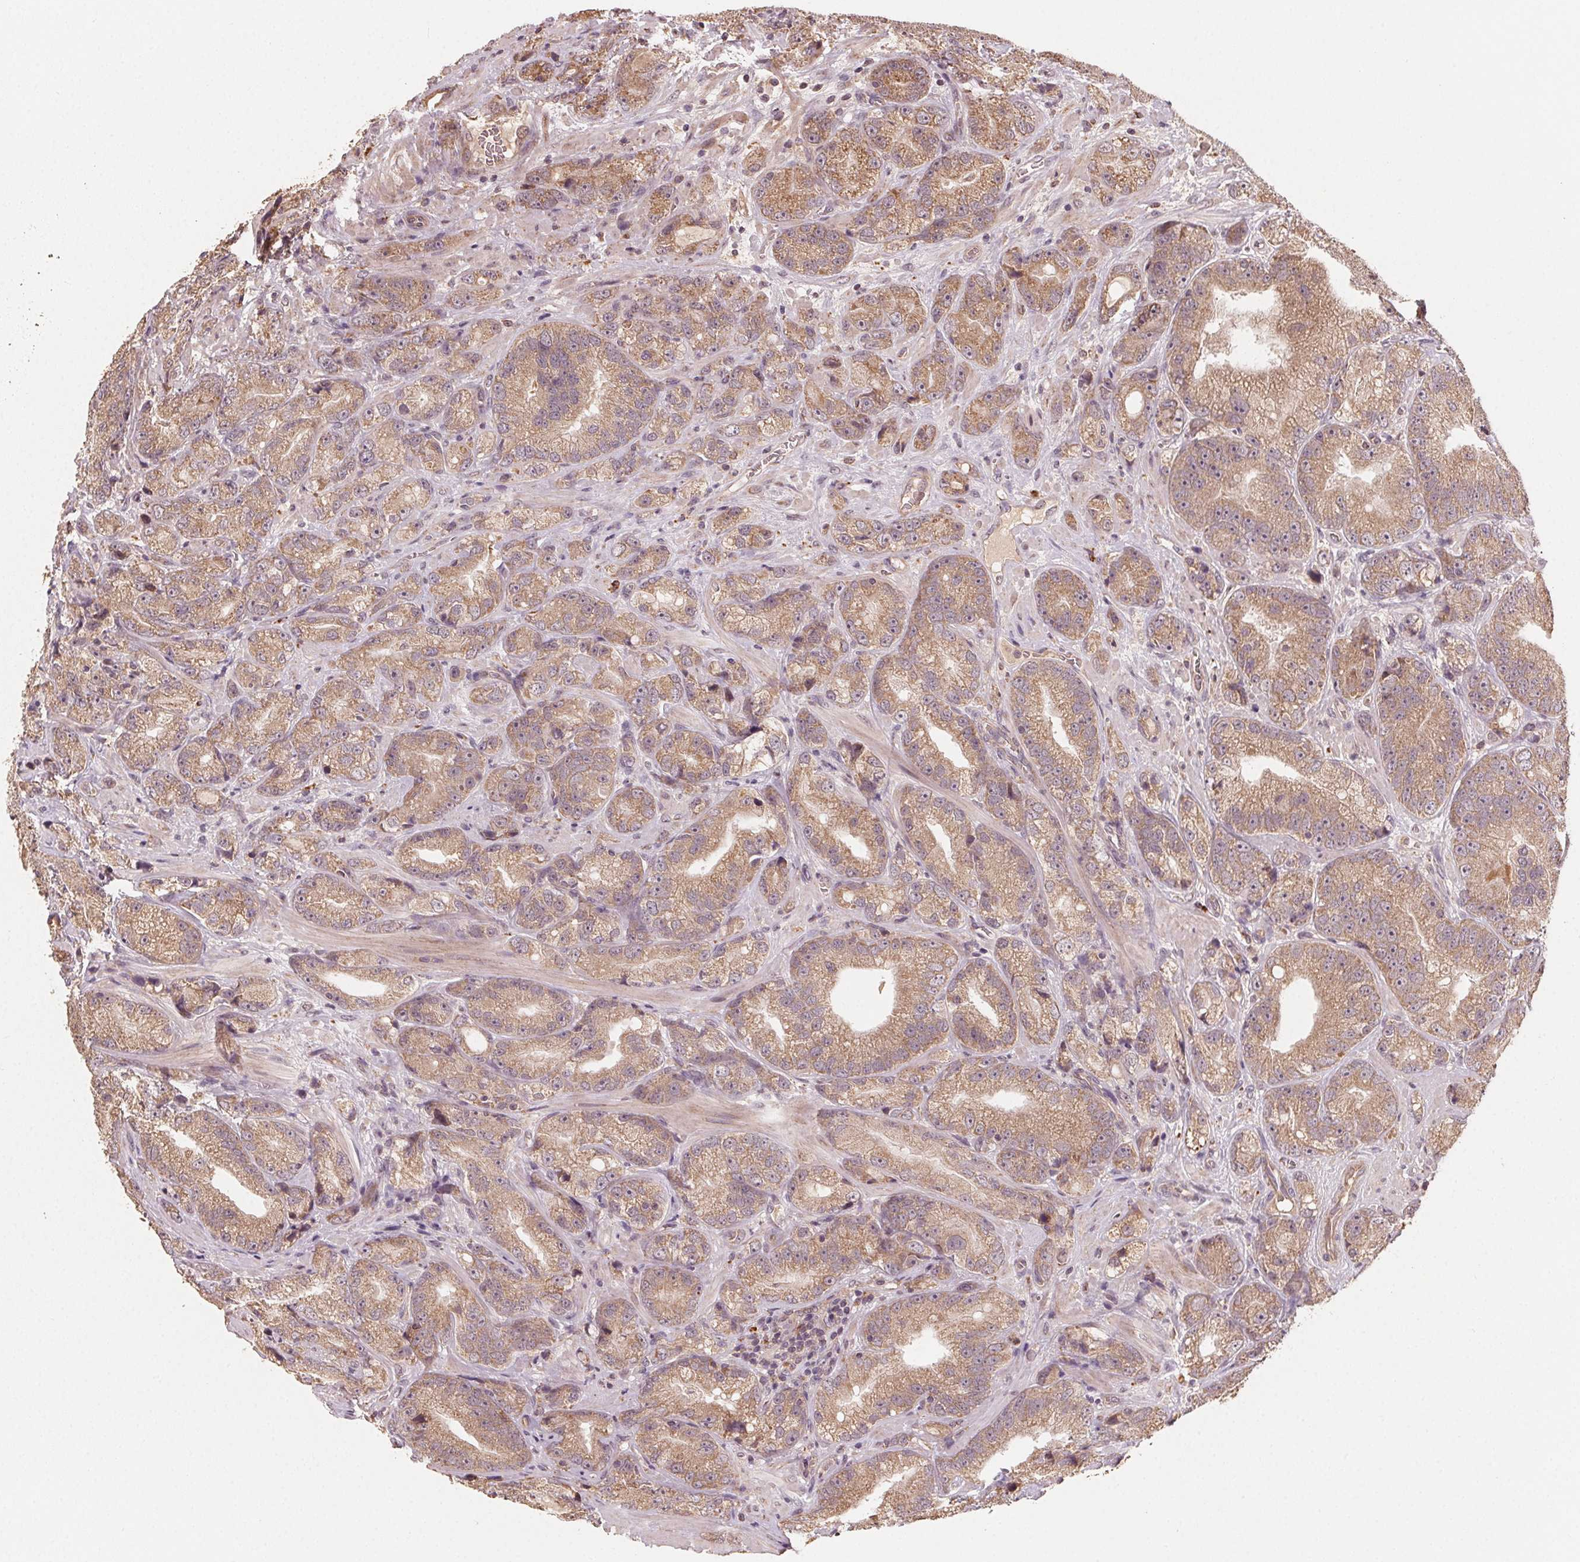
{"staining": {"intensity": "moderate", "quantity": ">75%", "location": "cytoplasmic/membranous"}, "tissue": "prostate cancer", "cell_type": "Tumor cells", "image_type": "cancer", "snomed": [{"axis": "morphology", "description": "Adenocarcinoma, NOS"}, {"axis": "topography", "description": "Prostate"}], "caption": "Immunohistochemistry of human prostate adenocarcinoma demonstrates medium levels of moderate cytoplasmic/membranous staining in about >75% of tumor cells.", "gene": "WBP2", "patient": {"sex": "male", "age": 63}}